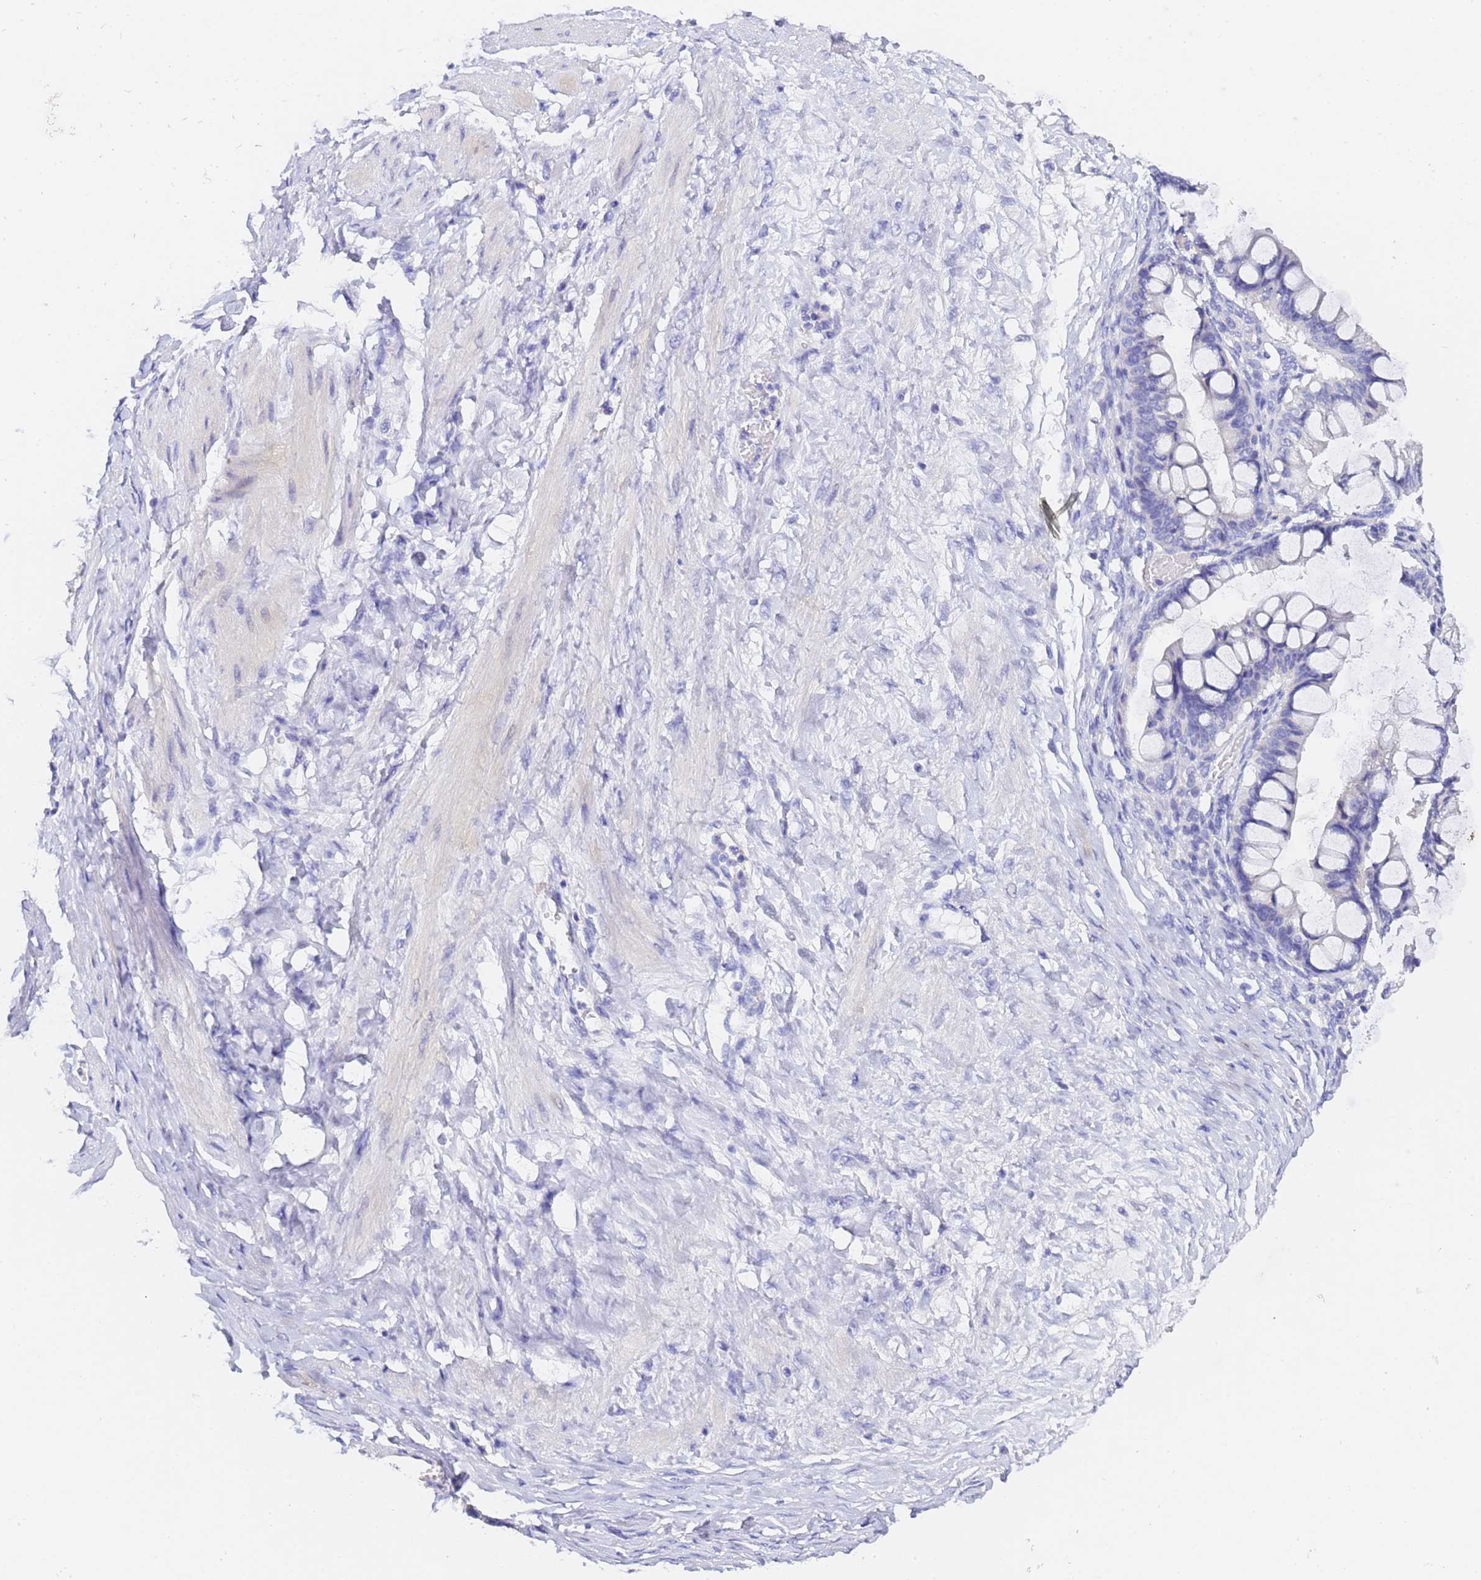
{"staining": {"intensity": "negative", "quantity": "none", "location": "none"}, "tissue": "ovarian cancer", "cell_type": "Tumor cells", "image_type": "cancer", "snomed": [{"axis": "morphology", "description": "Cystadenocarcinoma, mucinous, NOS"}, {"axis": "topography", "description": "Ovary"}], "caption": "Immunohistochemical staining of mucinous cystadenocarcinoma (ovarian) displays no significant positivity in tumor cells.", "gene": "GABRA1", "patient": {"sex": "female", "age": 73}}